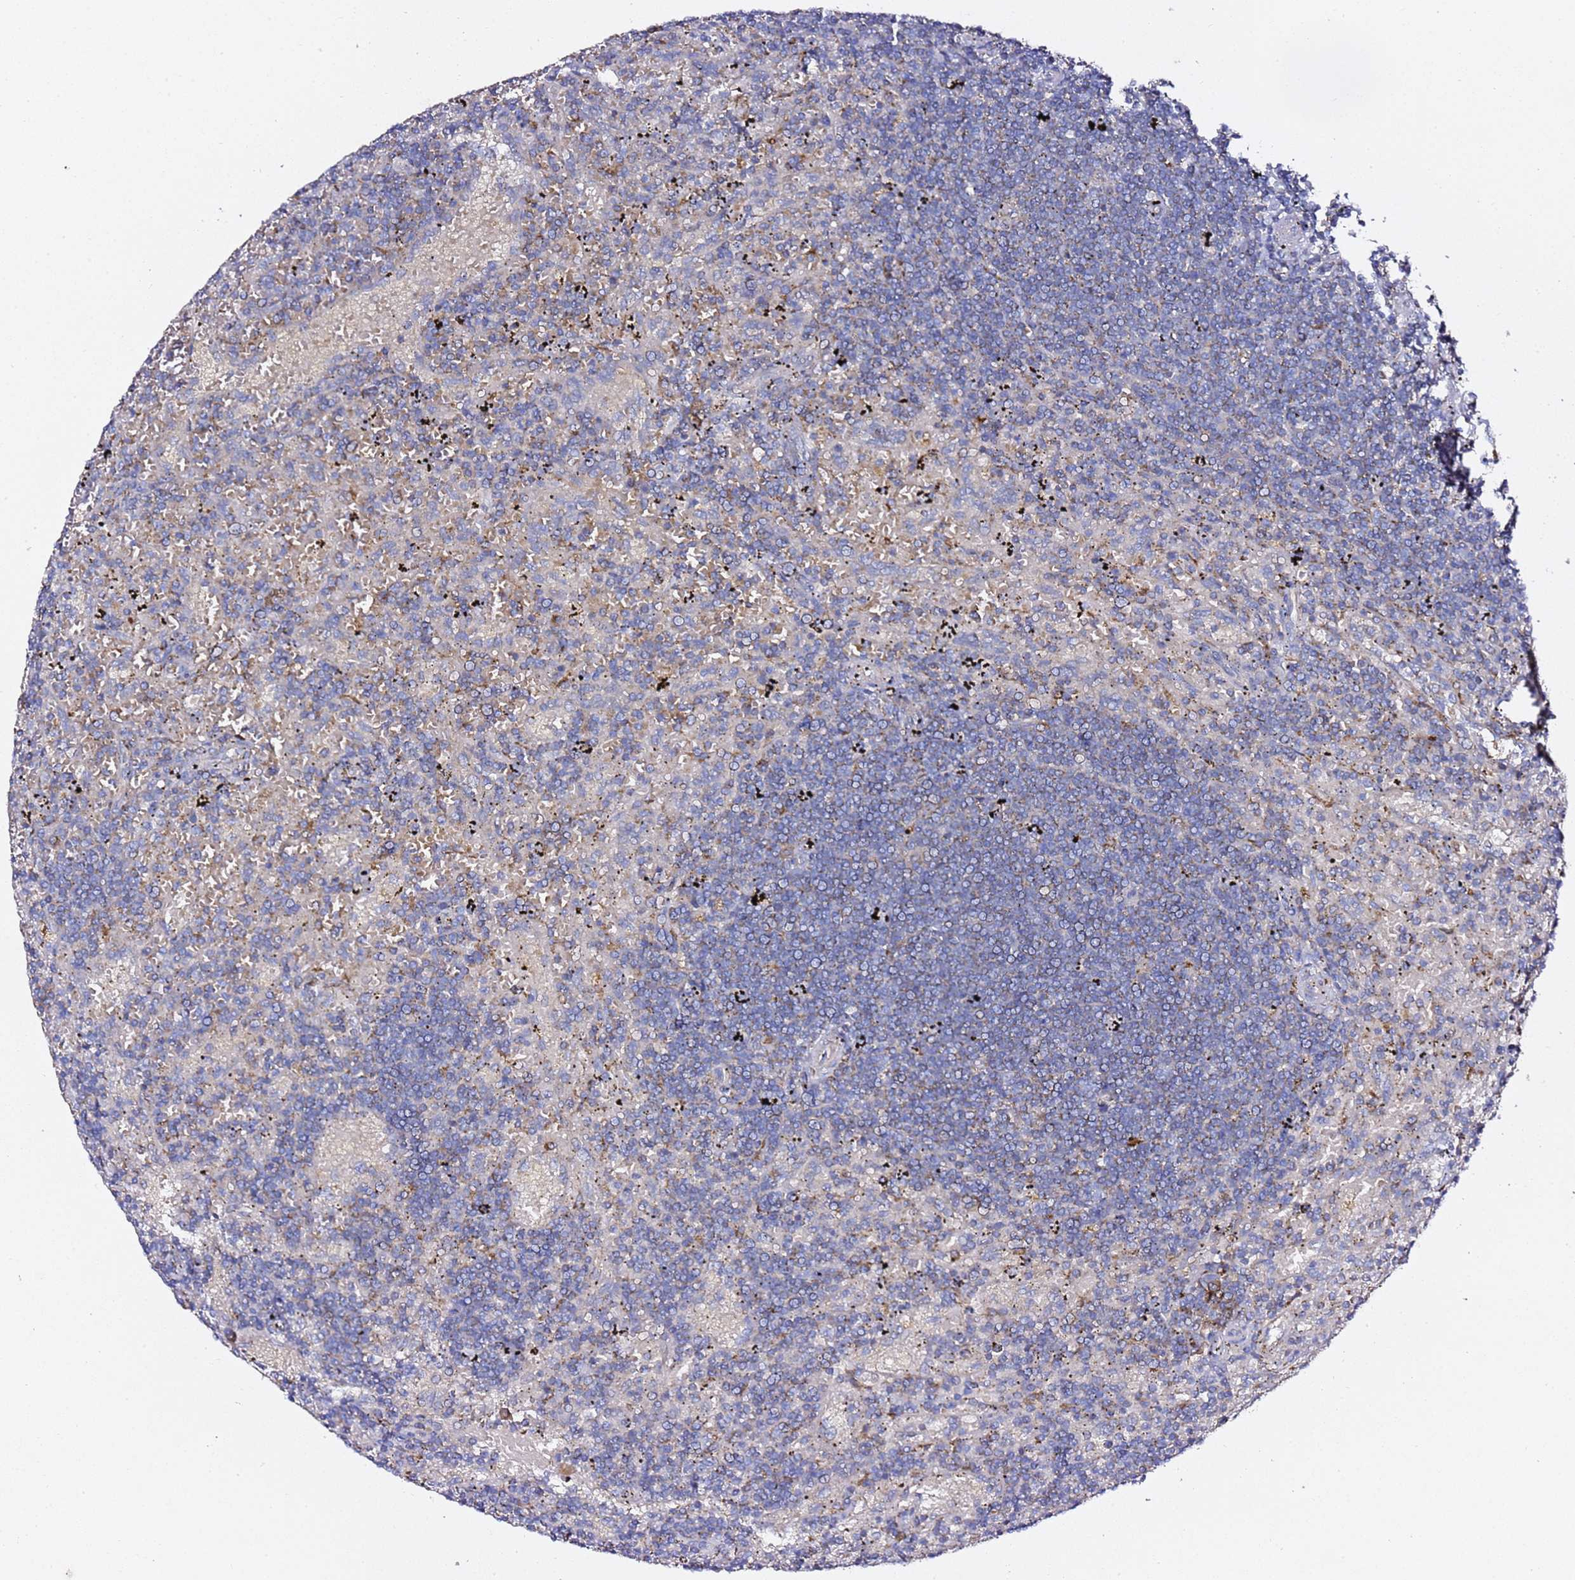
{"staining": {"intensity": "negative", "quantity": "none", "location": "none"}, "tissue": "lymphoma", "cell_type": "Tumor cells", "image_type": "cancer", "snomed": [{"axis": "morphology", "description": "Malignant lymphoma, non-Hodgkin's type, Low grade"}, {"axis": "topography", "description": "Spleen"}], "caption": "Tumor cells show no significant protein positivity in low-grade malignant lymphoma, non-Hodgkin's type. The staining was performed using DAB (3,3'-diaminobenzidine) to visualize the protein expression in brown, while the nuclei were stained in blue with hematoxylin (Magnification: 20x).", "gene": "C19orf12", "patient": {"sex": "male", "age": 76}}